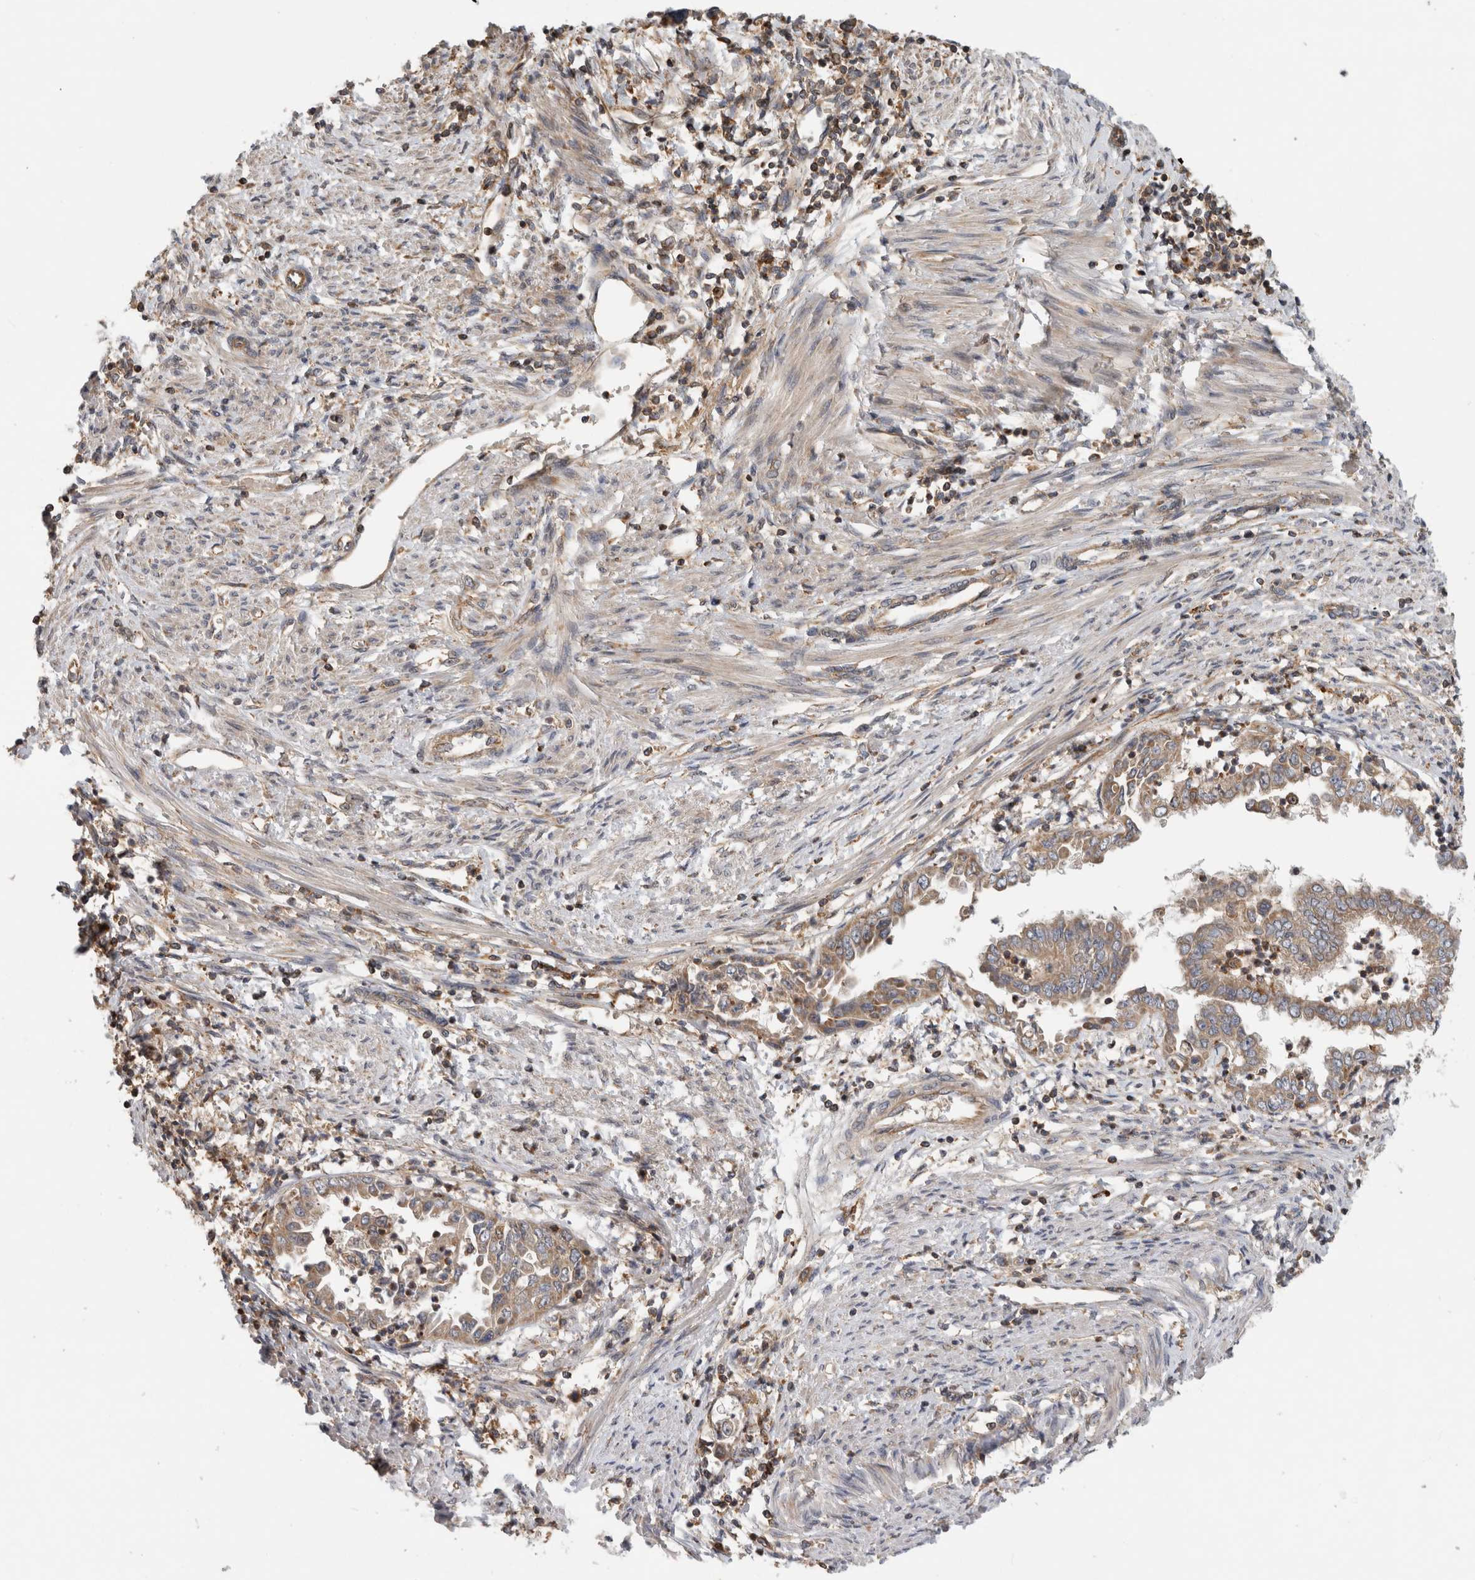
{"staining": {"intensity": "moderate", "quantity": ">75%", "location": "cytoplasmic/membranous"}, "tissue": "endometrial cancer", "cell_type": "Tumor cells", "image_type": "cancer", "snomed": [{"axis": "morphology", "description": "Adenocarcinoma, NOS"}, {"axis": "topography", "description": "Endometrium"}], "caption": "A medium amount of moderate cytoplasmic/membranous expression is present in about >75% of tumor cells in endometrial cancer (adenocarcinoma) tissue.", "gene": "GRIK2", "patient": {"sex": "female", "age": 85}}